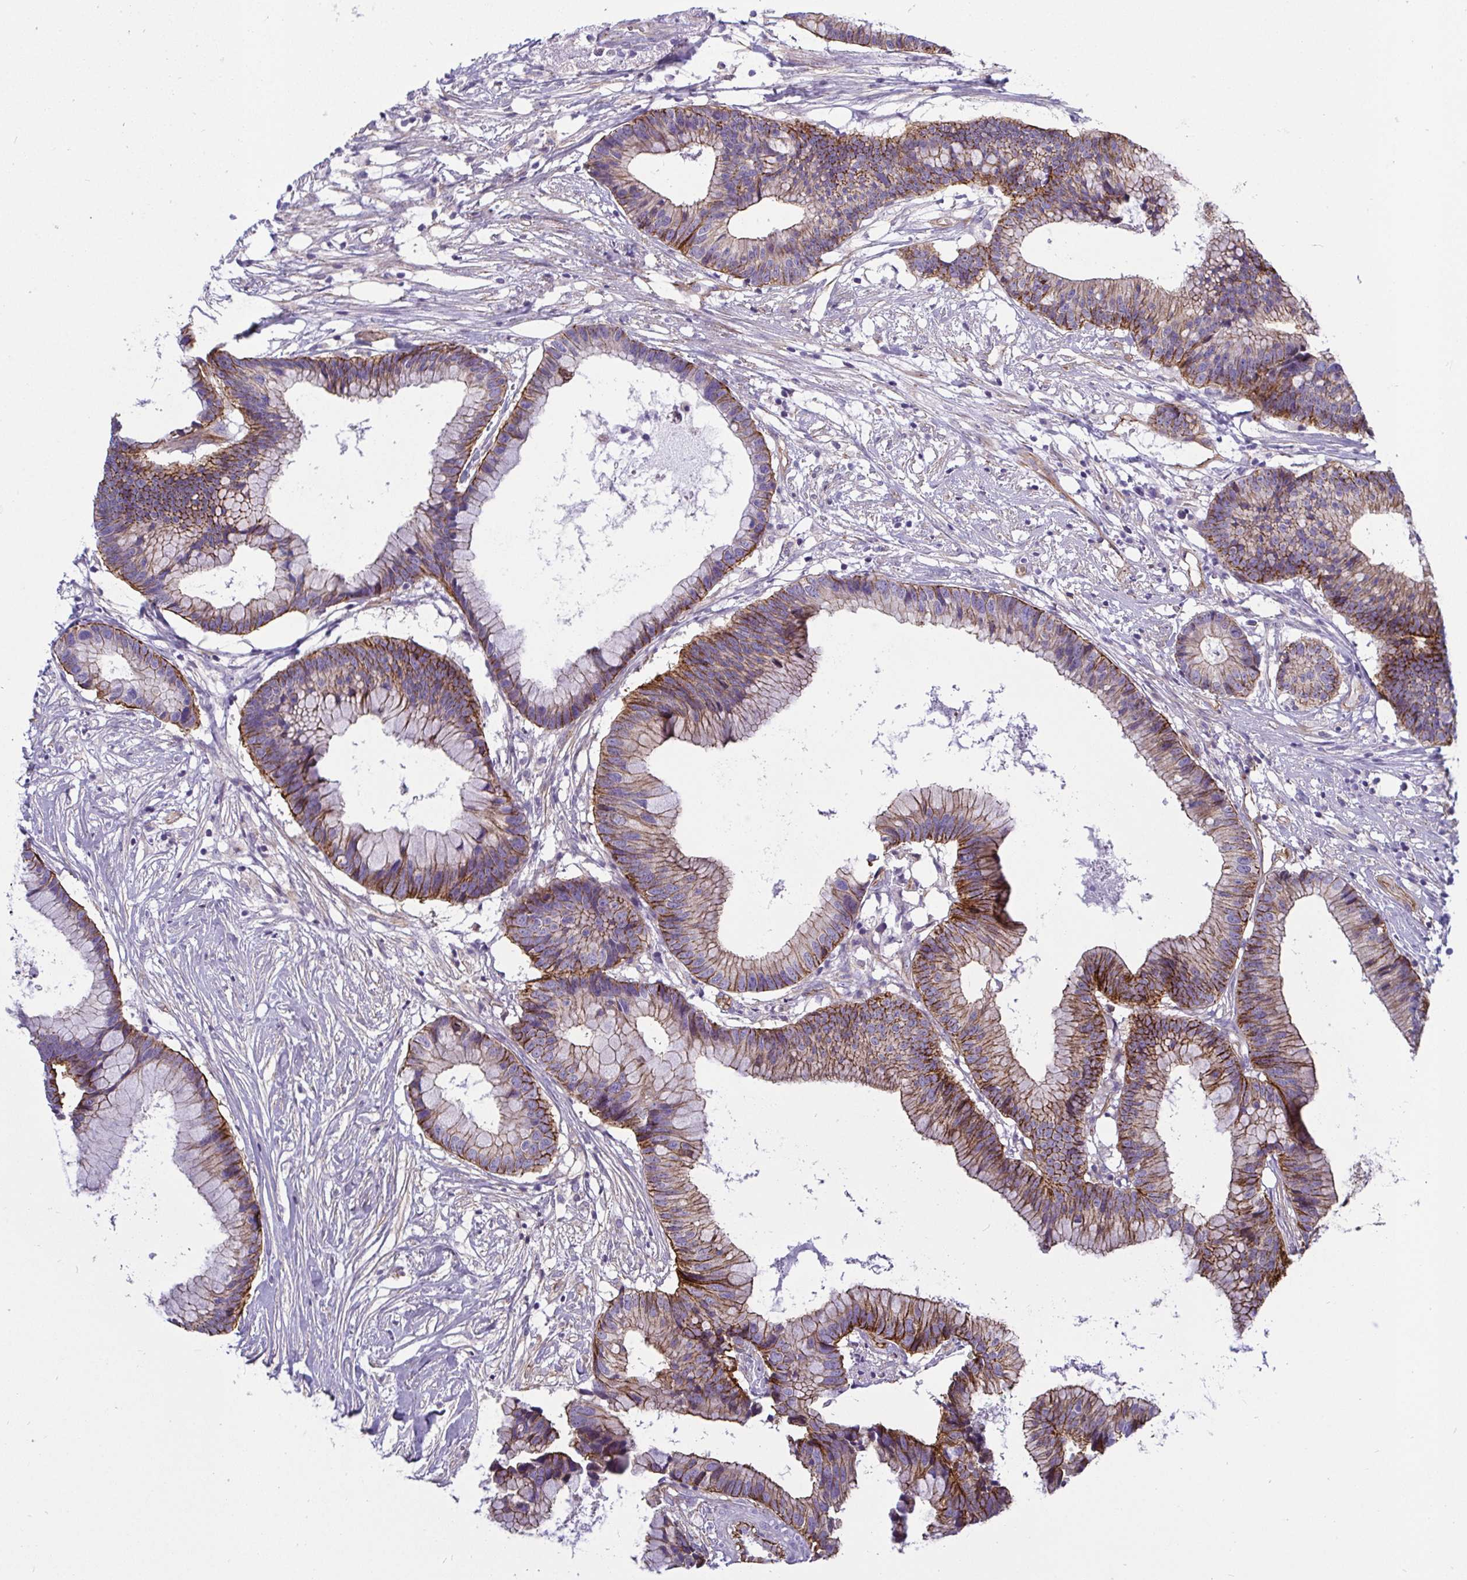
{"staining": {"intensity": "moderate", "quantity": ">75%", "location": "cytoplasmic/membranous"}, "tissue": "colorectal cancer", "cell_type": "Tumor cells", "image_type": "cancer", "snomed": [{"axis": "morphology", "description": "Adenocarcinoma, NOS"}, {"axis": "topography", "description": "Colon"}], "caption": "Immunohistochemical staining of human colorectal adenocarcinoma shows moderate cytoplasmic/membranous protein positivity in about >75% of tumor cells.", "gene": "LIMA1", "patient": {"sex": "female", "age": 78}}